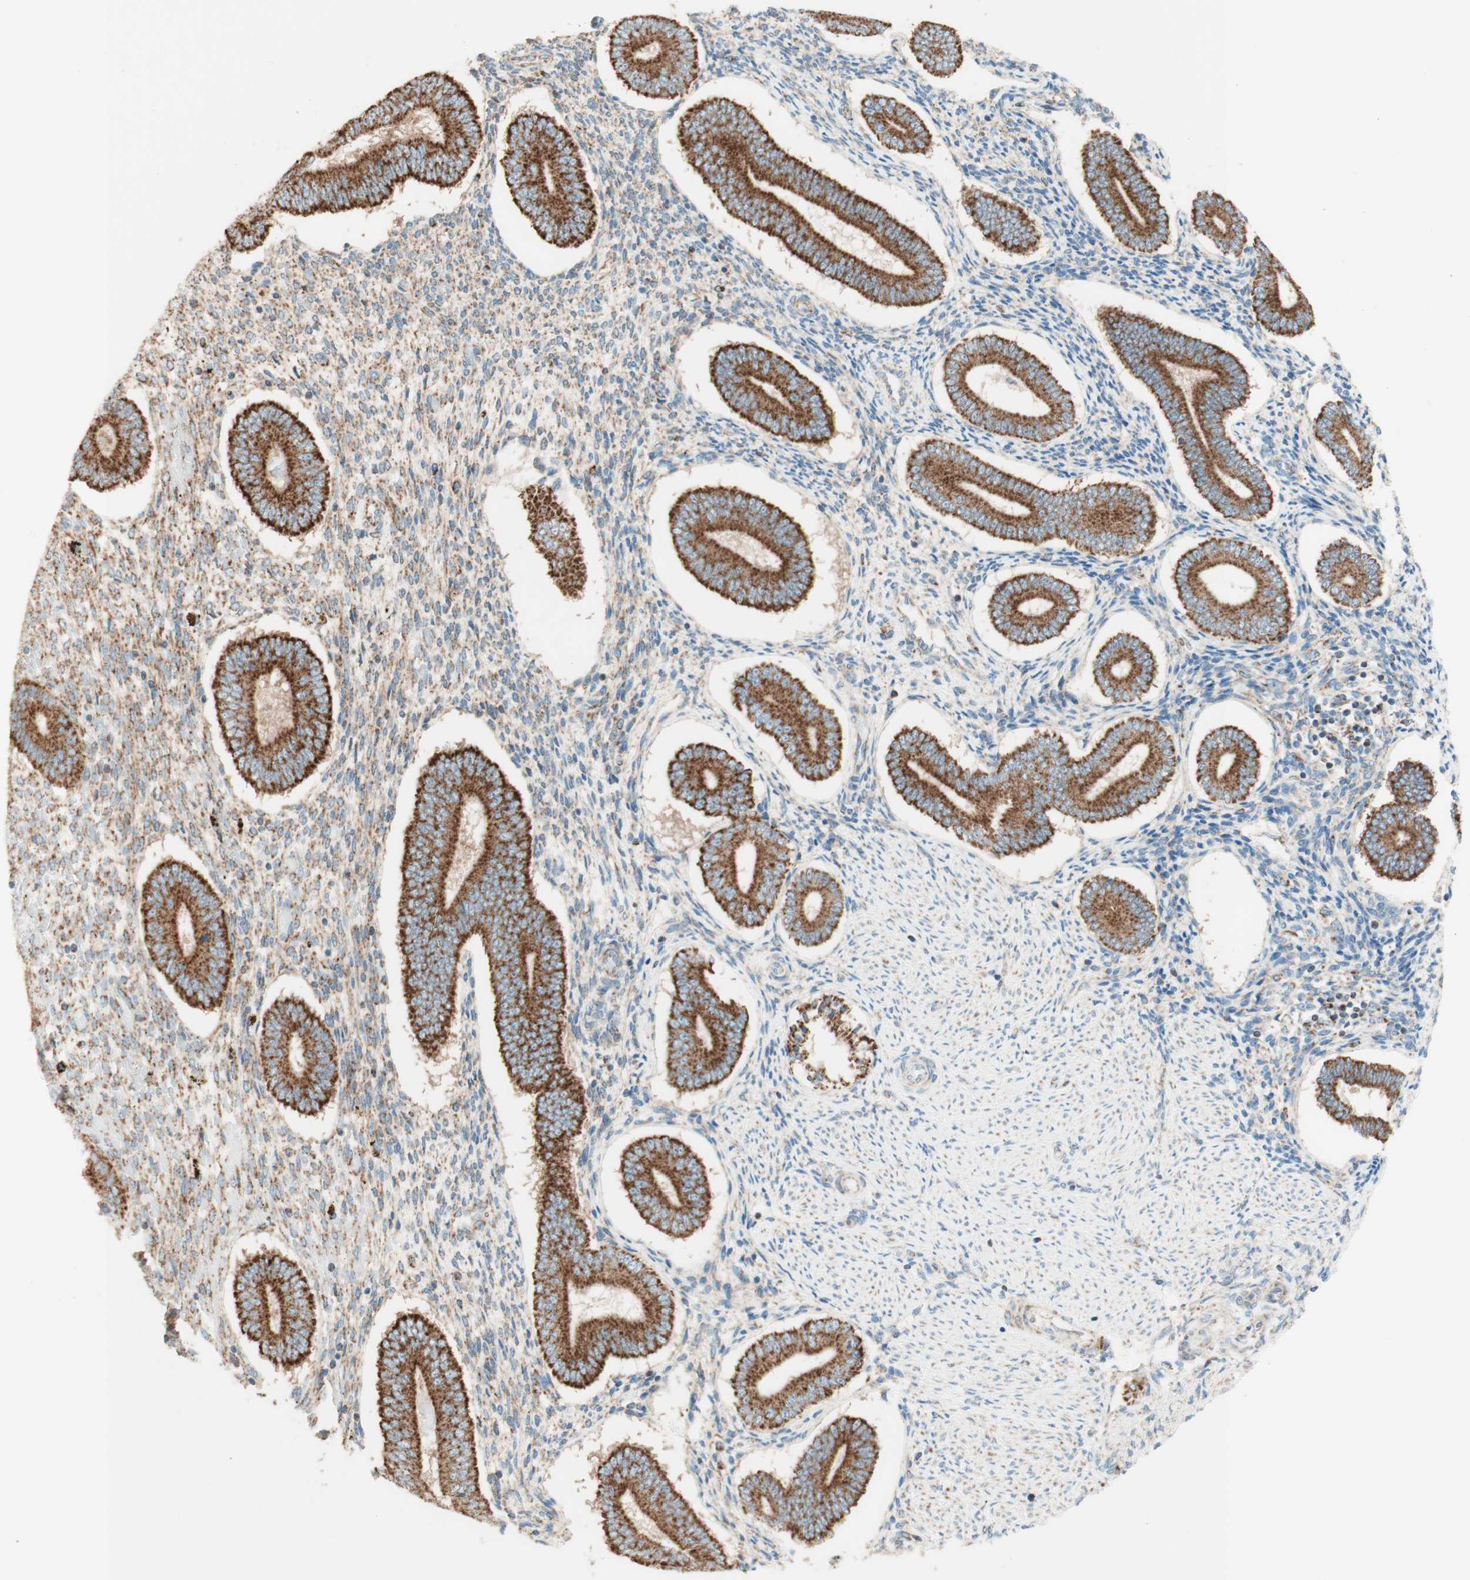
{"staining": {"intensity": "moderate", "quantity": ">75%", "location": "cytoplasmic/membranous"}, "tissue": "endometrium", "cell_type": "Cells in endometrial stroma", "image_type": "normal", "snomed": [{"axis": "morphology", "description": "Normal tissue, NOS"}, {"axis": "topography", "description": "Endometrium"}], "caption": "This micrograph shows immunohistochemistry staining of normal human endometrium, with medium moderate cytoplasmic/membranous positivity in approximately >75% of cells in endometrial stroma.", "gene": "TOMM20", "patient": {"sex": "female", "age": 42}}